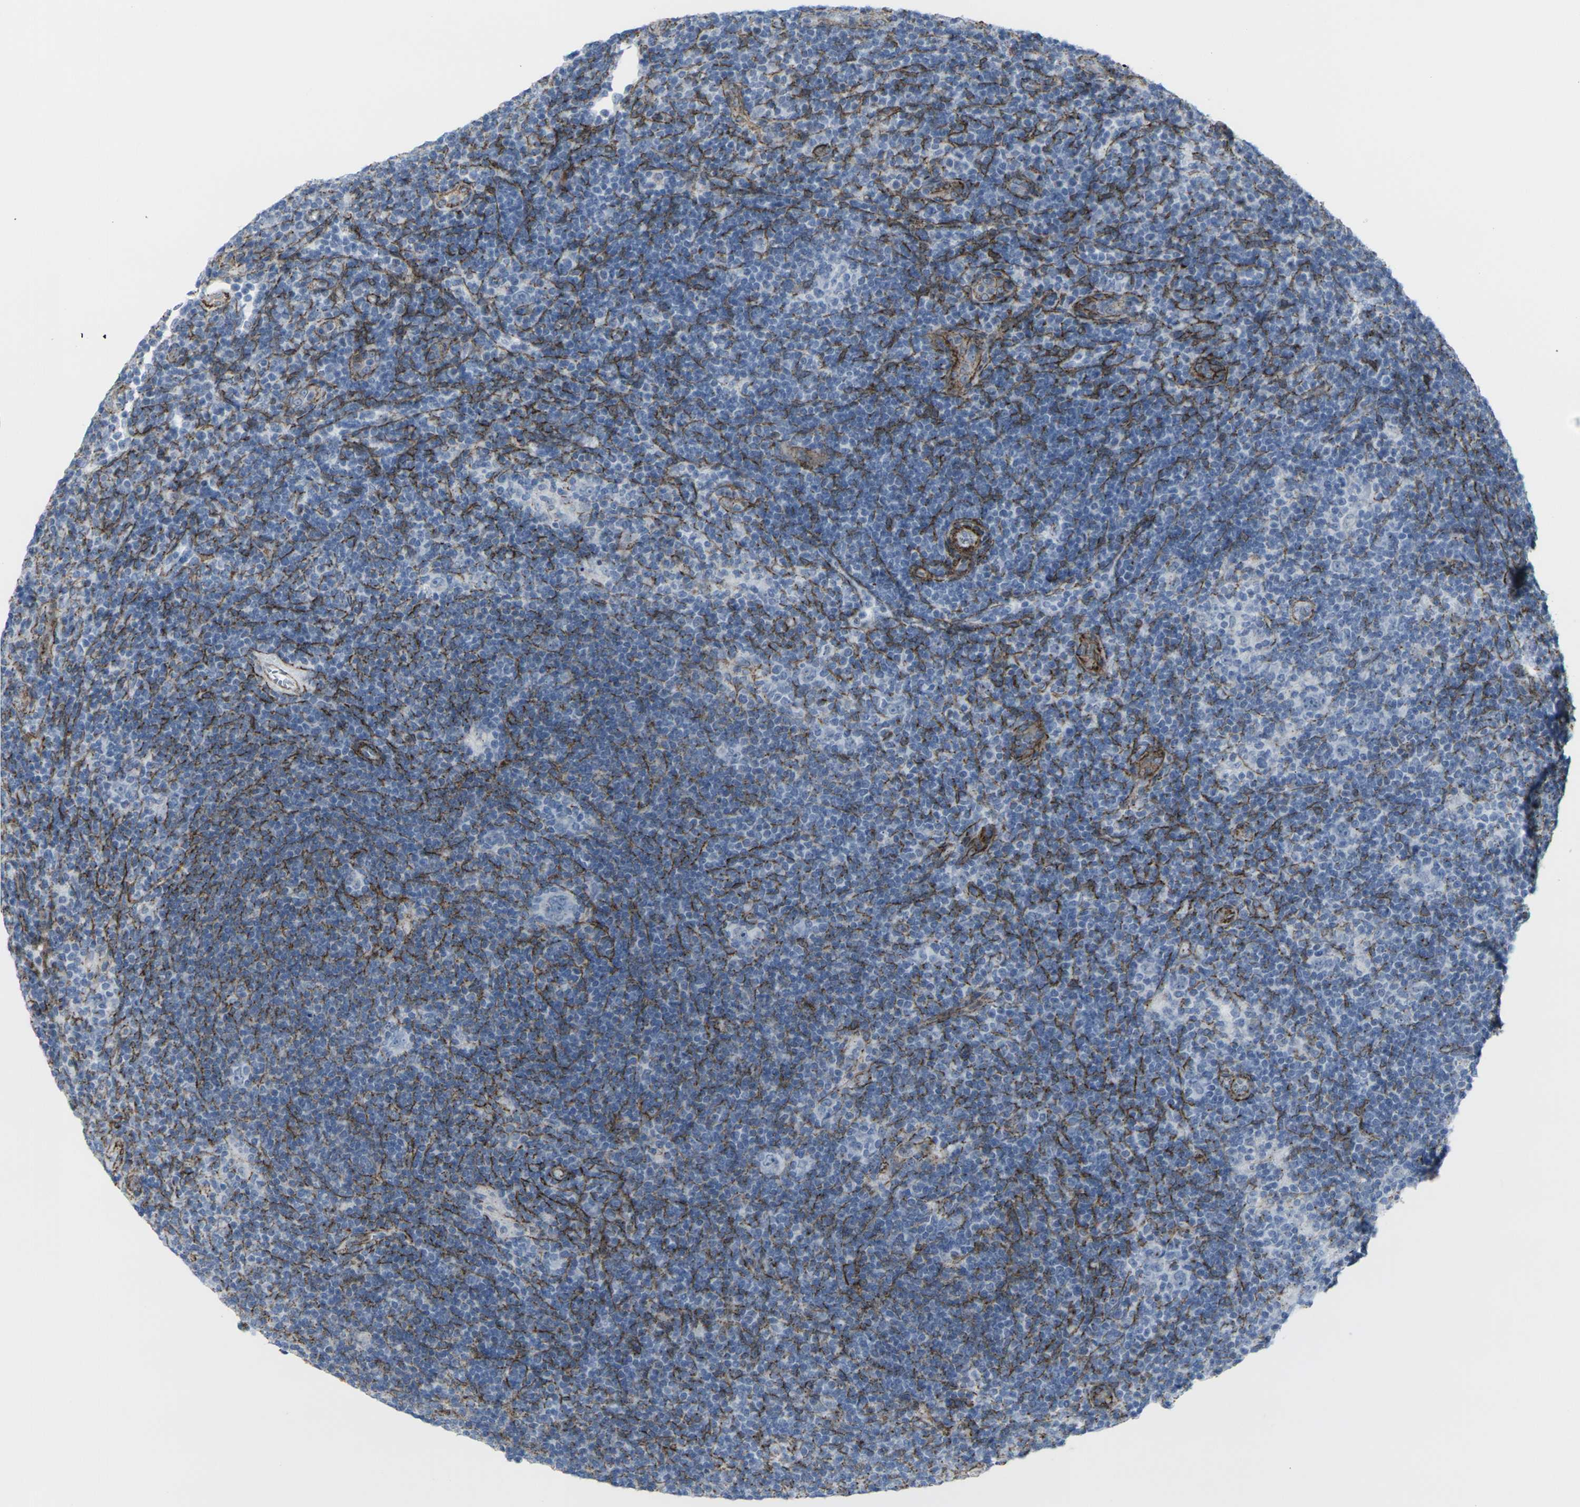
{"staining": {"intensity": "negative", "quantity": "none", "location": "none"}, "tissue": "lymphoma", "cell_type": "Tumor cells", "image_type": "cancer", "snomed": [{"axis": "morphology", "description": "Hodgkin's disease, NOS"}, {"axis": "topography", "description": "Lymph node"}], "caption": "Human lymphoma stained for a protein using immunohistochemistry shows no expression in tumor cells.", "gene": "CDH11", "patient": {"sex": "female", "age": 57}}